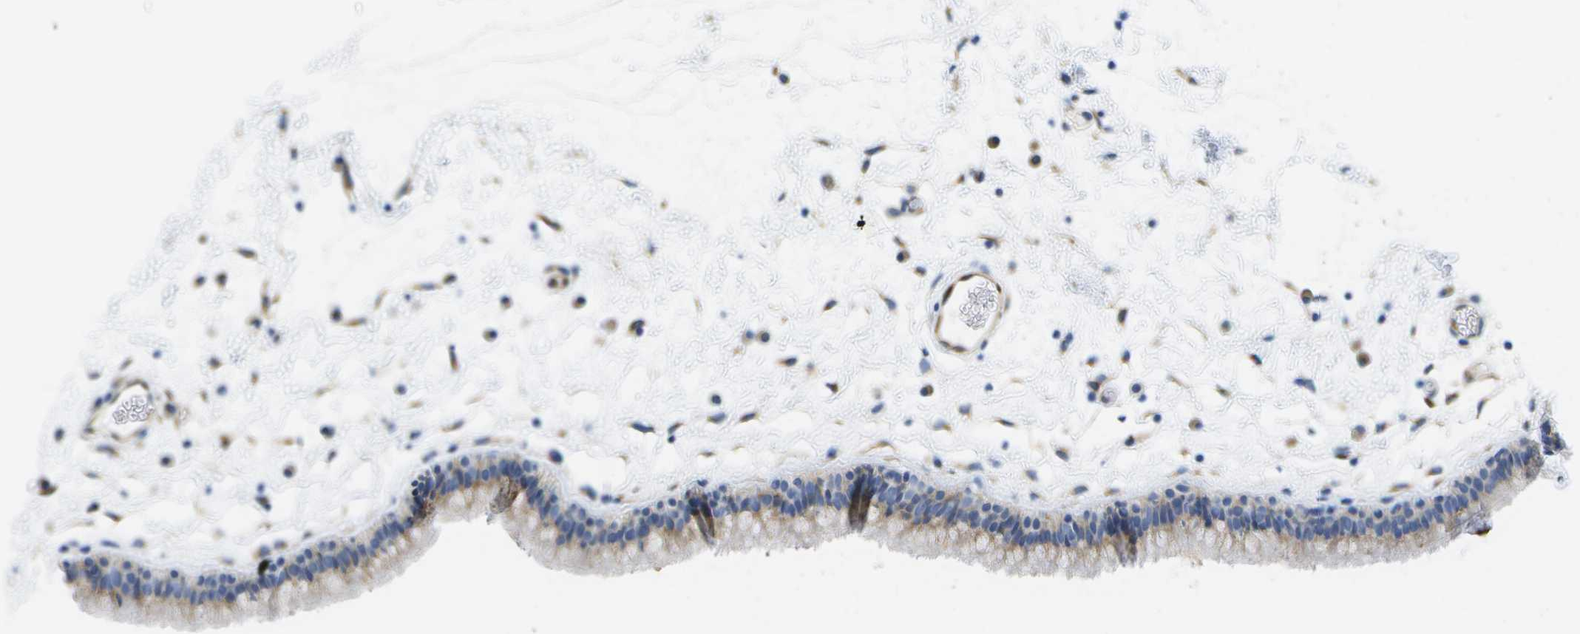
{"staining": {"intensity": "moderate", "quantity": "<25%", "location": "cytoplasmic/membranous"}, "tissue": "nasopharynx", "cell_type": "Respiratory epithelial cells", "image_type": "normal", "snomed": [{"axis": "morphology", "description": "Normal tissue, NOS"}, {"axis": "morphology", "description": "Inflammation, NOS"}, {"axis": "topography", "description": "Nasopharynx"}], "caption": "Unremarkable nasopharynx shows moderate cytoplasmic/membranous expression in about <25% of respiratory epithelial cells, visualized by immunohistochemistry. (Stains: DAB (3,3'-diaminobenzidine) in brown, nuclei in blue, Microscopy: brightfield microscopy at high magnification).", "gene": "ZDHHC17", "patient": {"sex": "male", "age": 48}}